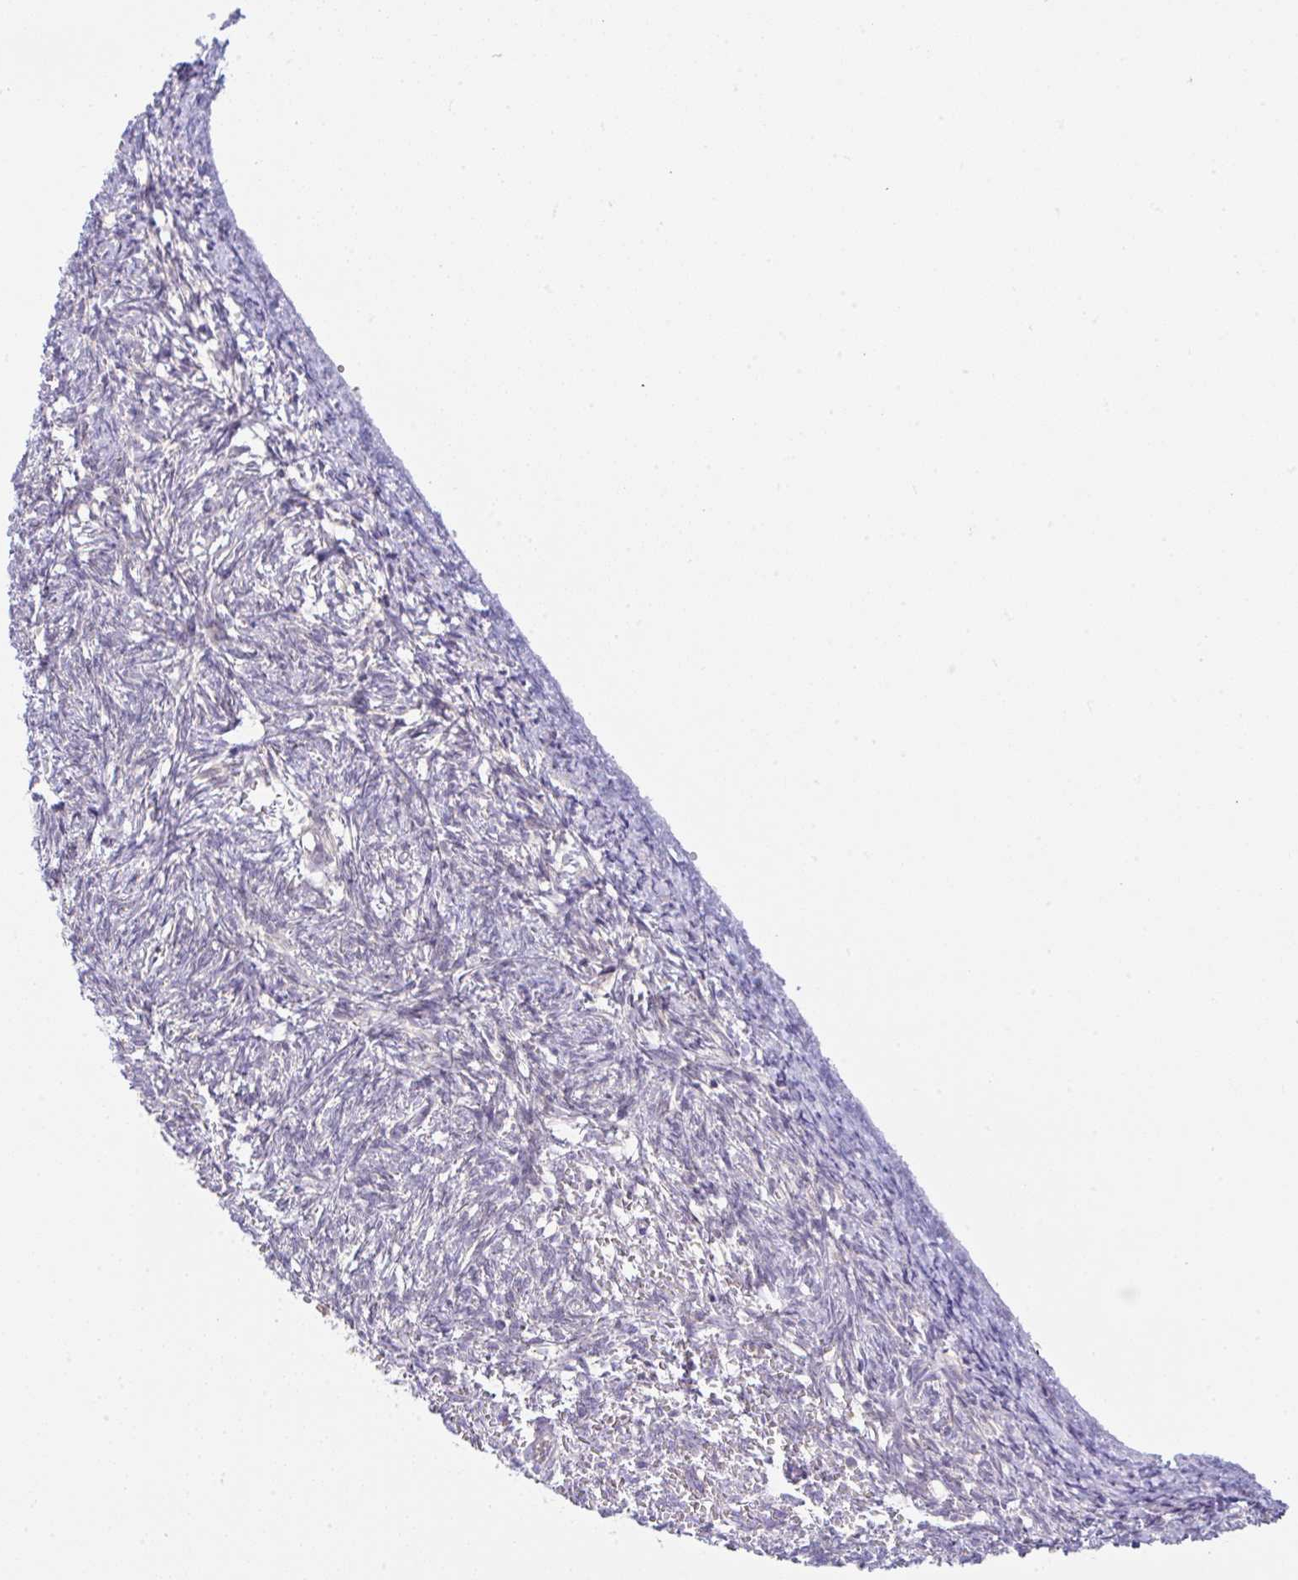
{"staining": {"intensity": "weak", "quantity": ">75%", "location": "cytoplasmic/membranous"}, "tissue": "ovary", "cell_type": "Follicle cells", "image_type": "normal", "snomed": [{"axis": "morphology", "description": "Normal tissue, NOS"}, {"axis": "topography", "description": "Ovary"}], "caption": "This micrograph reveals immunohistochemistry staining of normal ovary, with low weak cytoplasmic/membranous expression in about >75% of follicle cells.", "gene": "DERL2", "patient": {"sex": "female", "age": 67}}